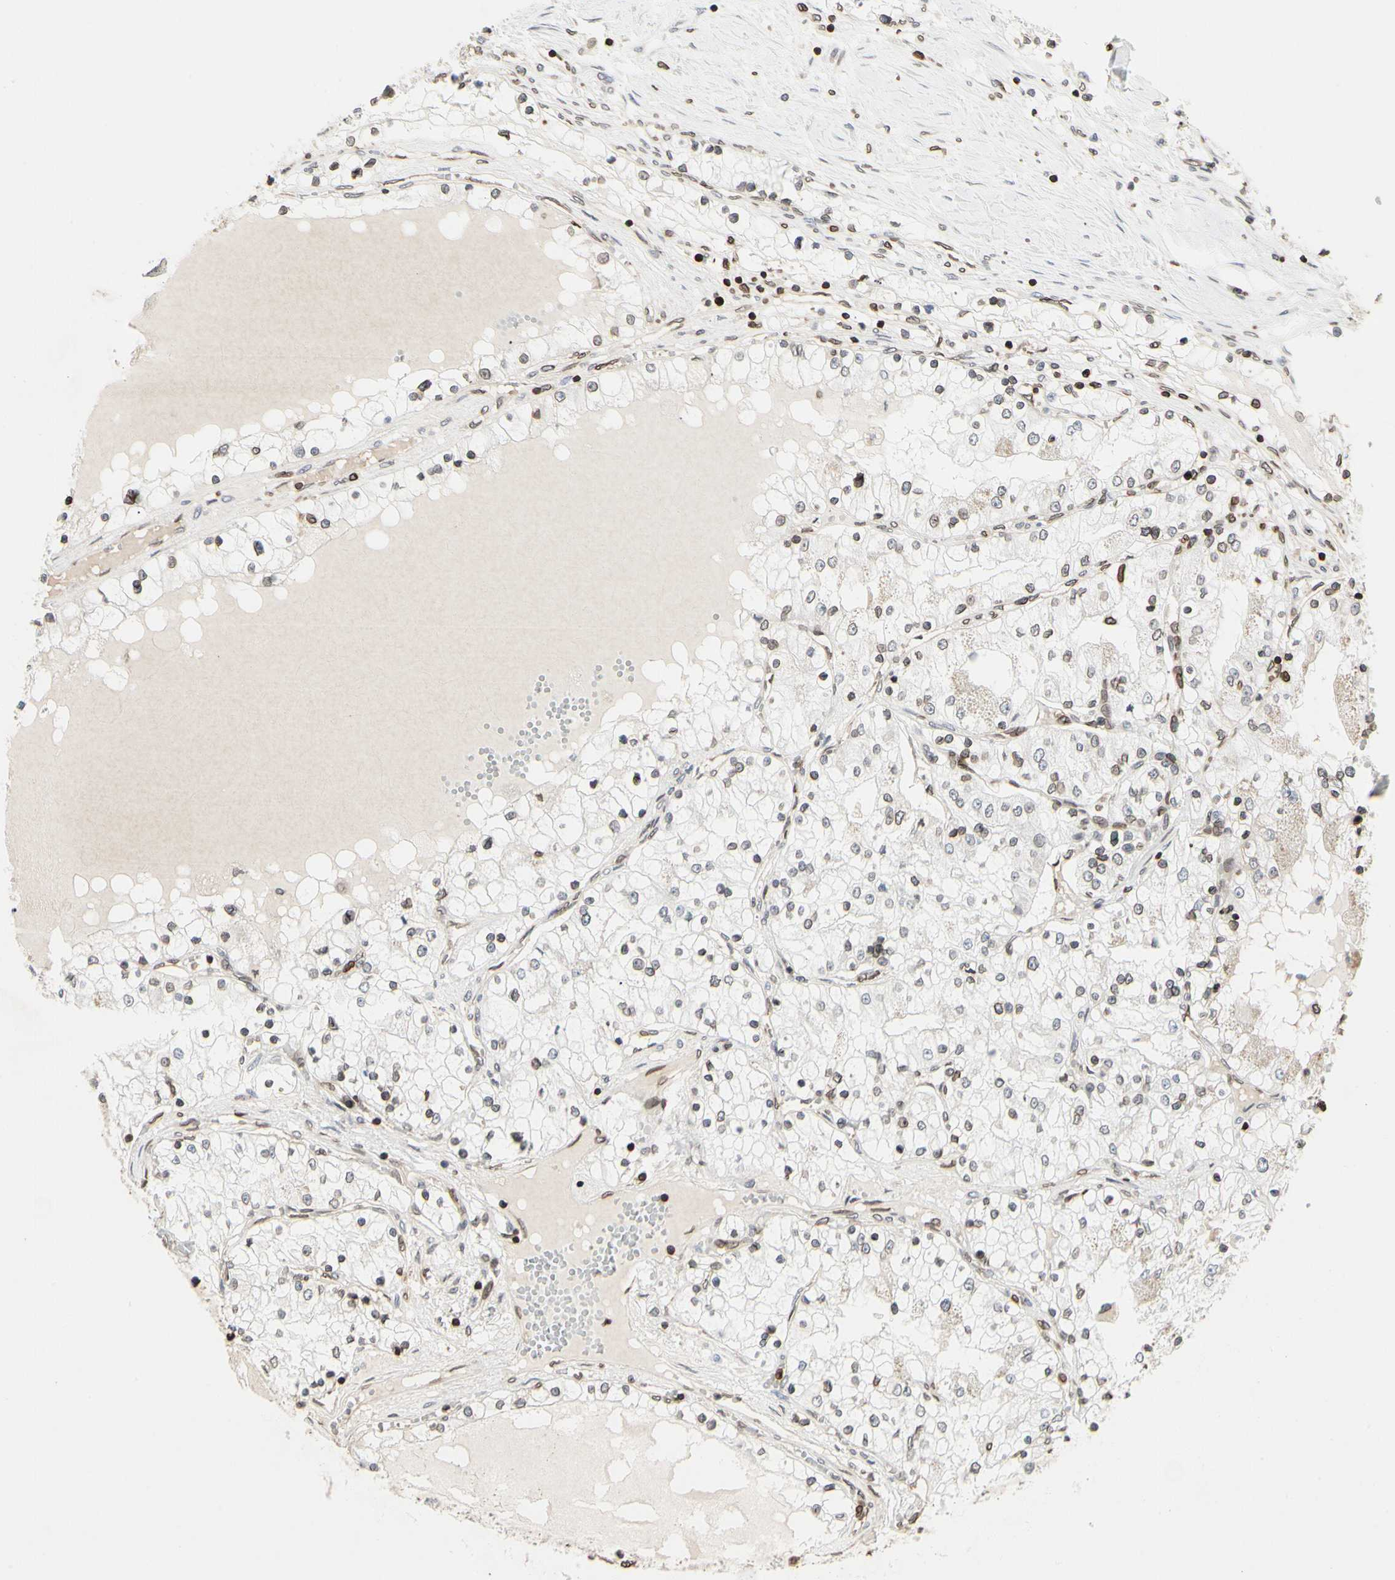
{"staining": {"intensity": "weak", "quantity": "<25%", "location": "nuclear"}, "tissue": "renal cancer", "cell_type": "Tumor cells", "image_type": "cancer", "snomed": [{"axis": "morphology", "description": "Adenocarcinoma, NOS"}, {"axis": "topography", "description": "Kidney"}], "caption": "Renal adenocarcinoma was stained to show a protein in brown. There is no significant positivity in tumor cells. (Brightfield microscopy of DAB (3,3'-diaminobenzidine) immunohistochemistry (IHC) at high magnification).", "gene": "TMPO", "patient": {"sex": "male", "age": 68}}